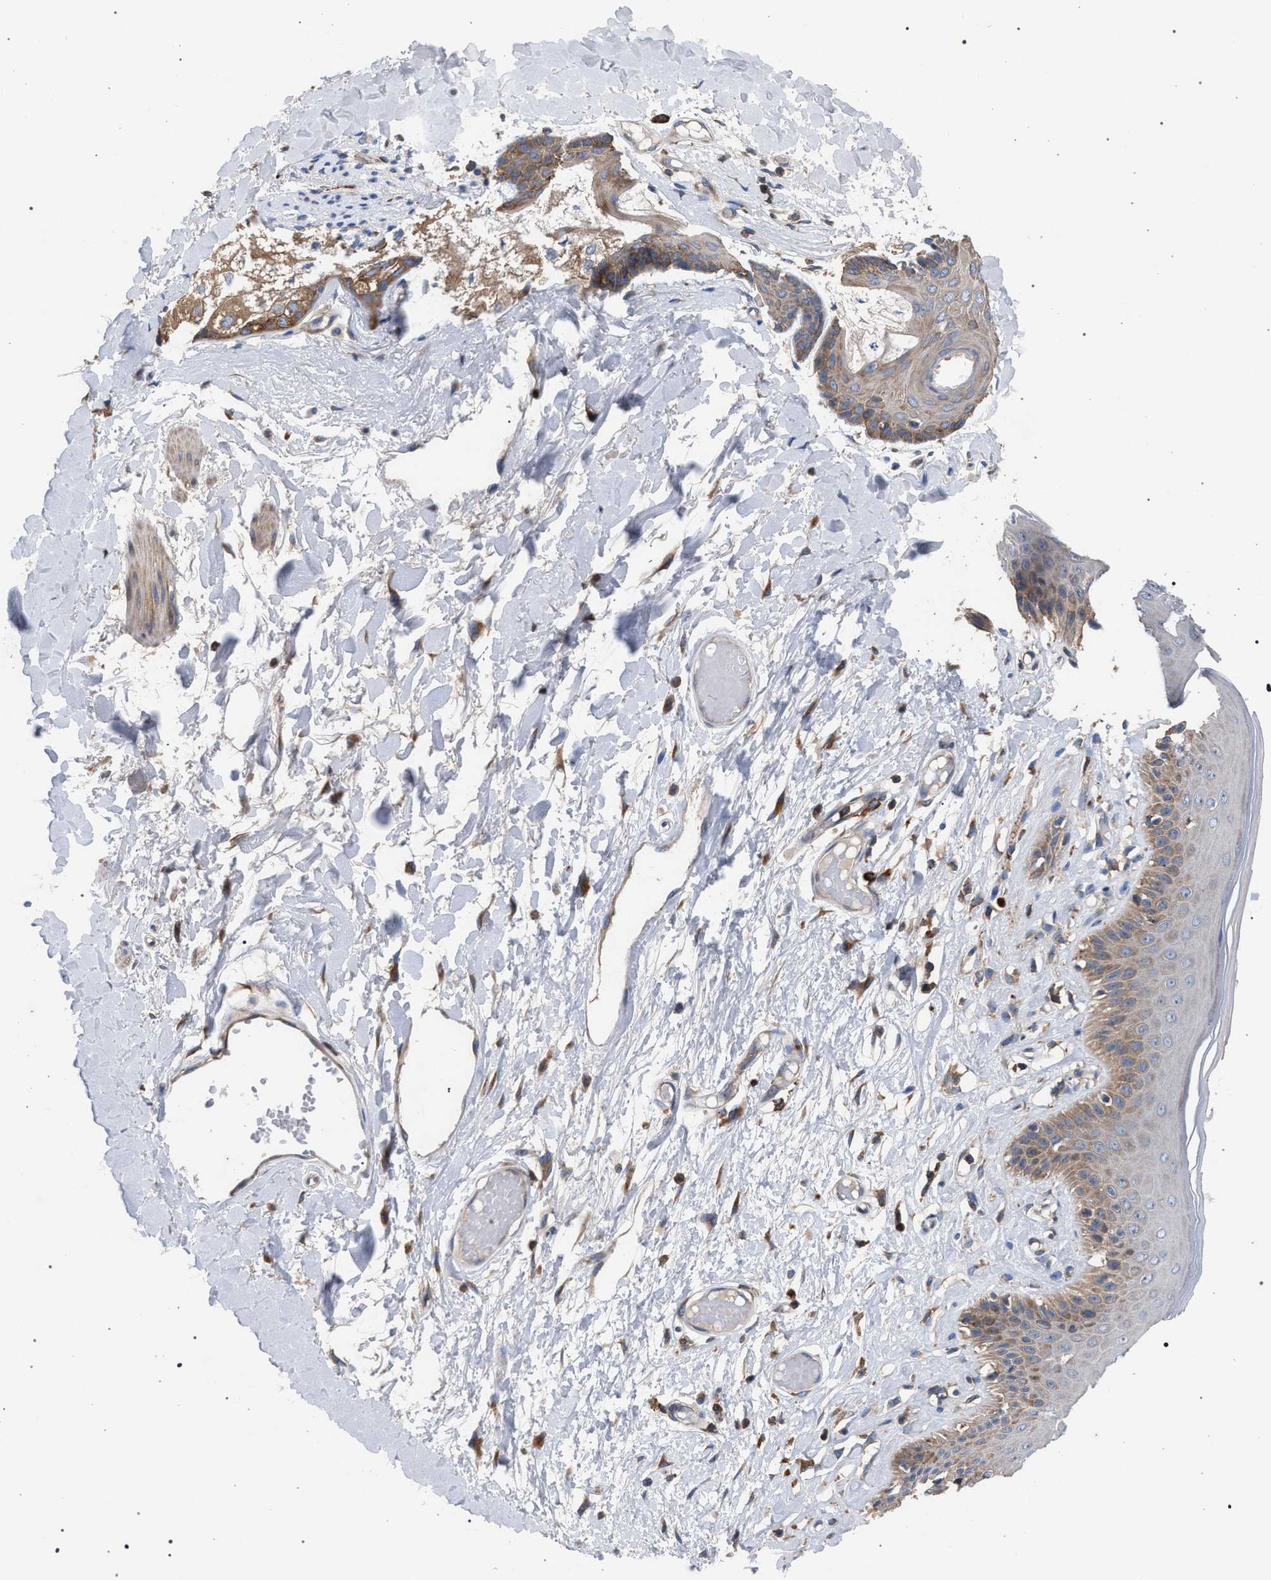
{"staining": {"intensity": "moderate", "quantity": ">75%", "location": "cytoplasmic/membranous"}, "tissue": "skin", "cell_type": "Epidermal cells", "image_type": "normal", "snomed": [{"axis": "morphology", "description": "Normal tissue, NOS"}, {"axis": "topography", "description": "Vulva"}], "caption": "A medium amount of moderate cytoplasmic/membranous expression is present in about >75% of epidermal cells in benign skin. The protein is stained brown, and the nuclei are stained in blue (DAB (3,3'-diaminobenzidine) IHC with brightfield microscopy, high magnification).", "gene": "CDR2L", "patient": {"sex": "female", "age": 73}}